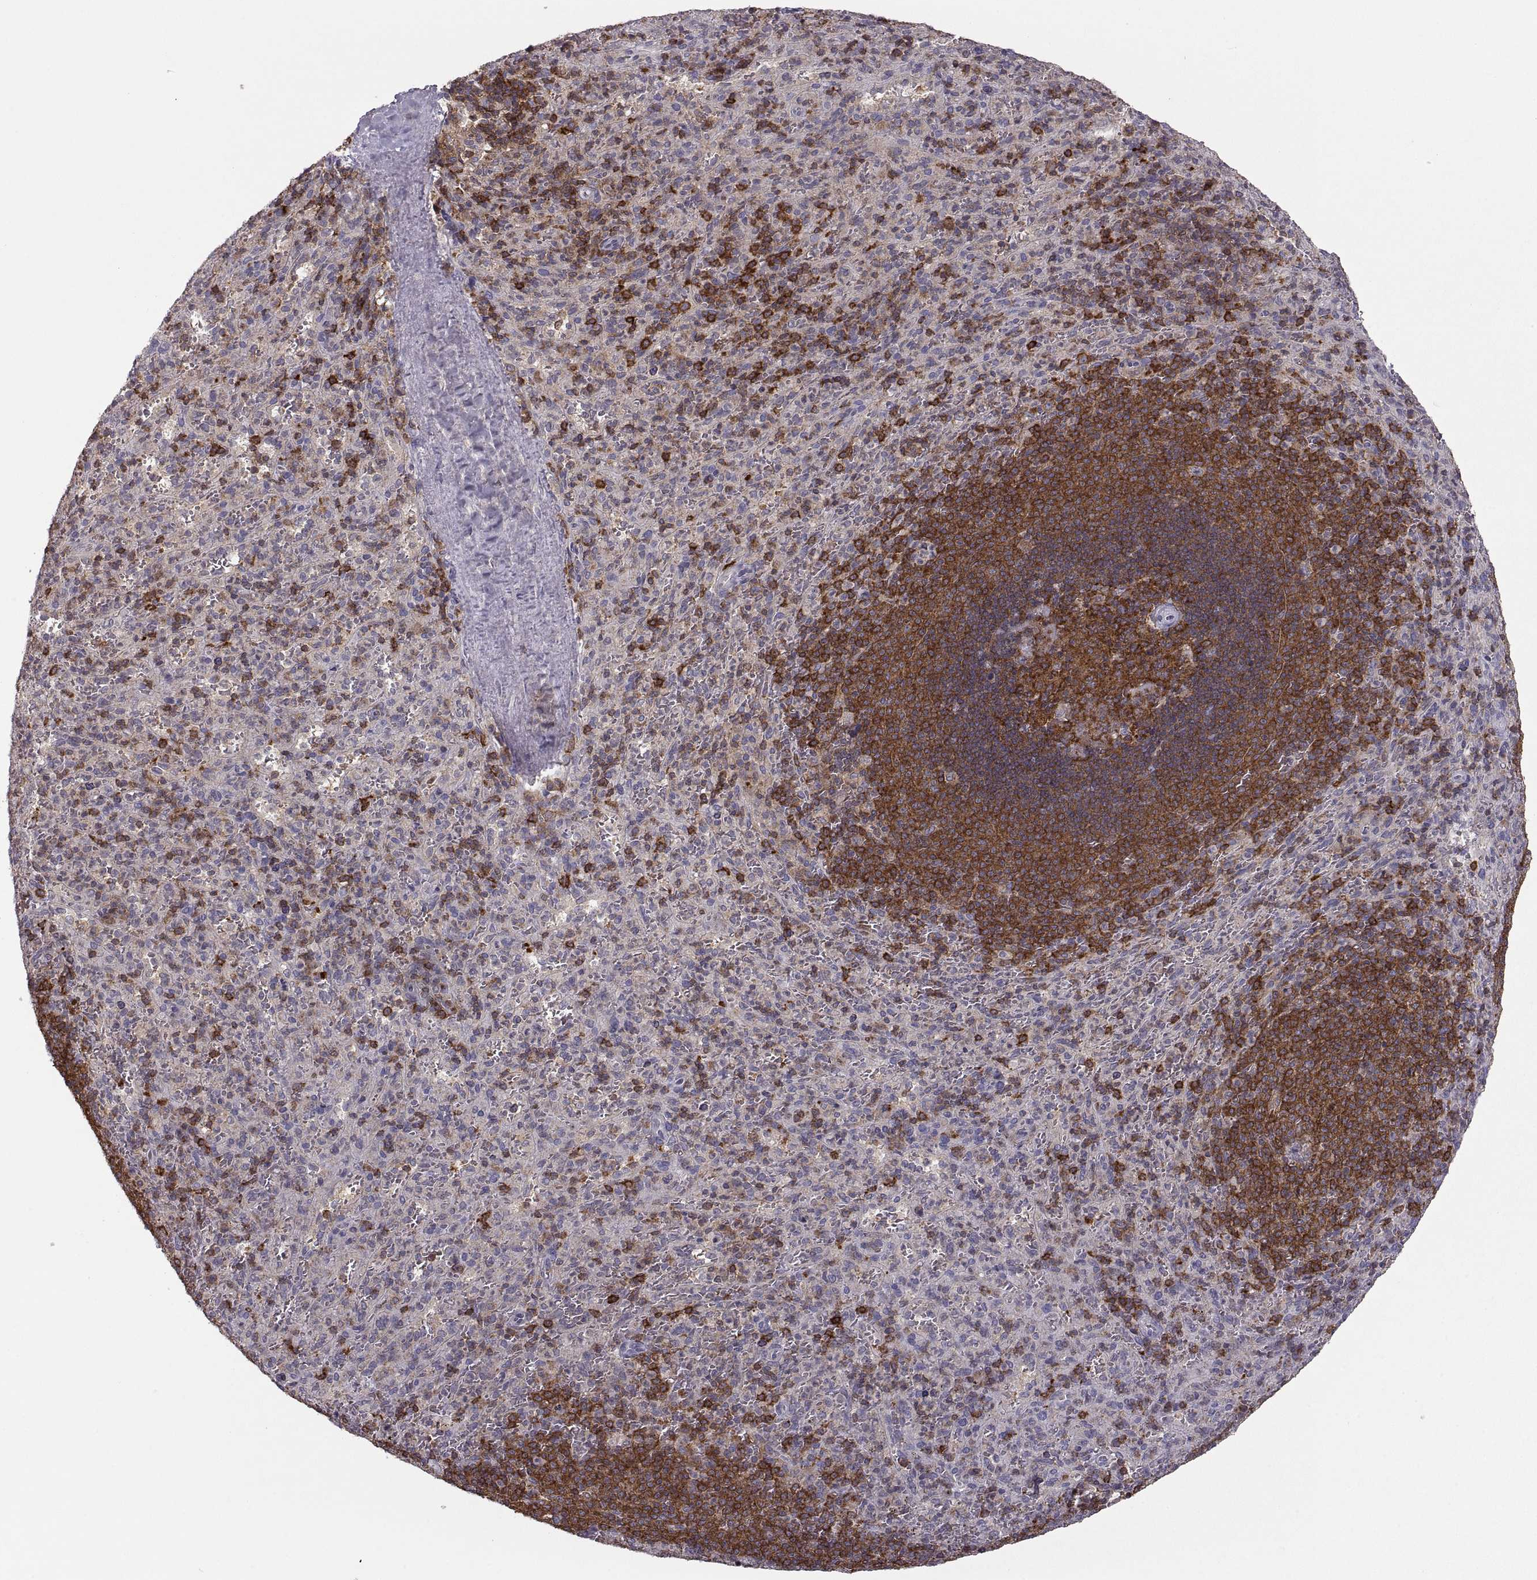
{"staining": {"intensity": "strong", "quantity": "<25%", "location": "cytoplasmic/membranous"}, "tissue": "spleen", "cell_type": "Cells in red pulp", "image_type": "normal", "snomed": [{"axis": "morphology", "description": "Normal tissue, NOS"}, {"axis": "topography", "description": "Spleen"}], "caption": "Brown immunohistochemical staining in normal human spleen shows strong cytoplasmic/membranous positivity in approximately <25% of cells in red pulp.", "gene": "EZR", "patient": {"sex": "male", "age": 57}}